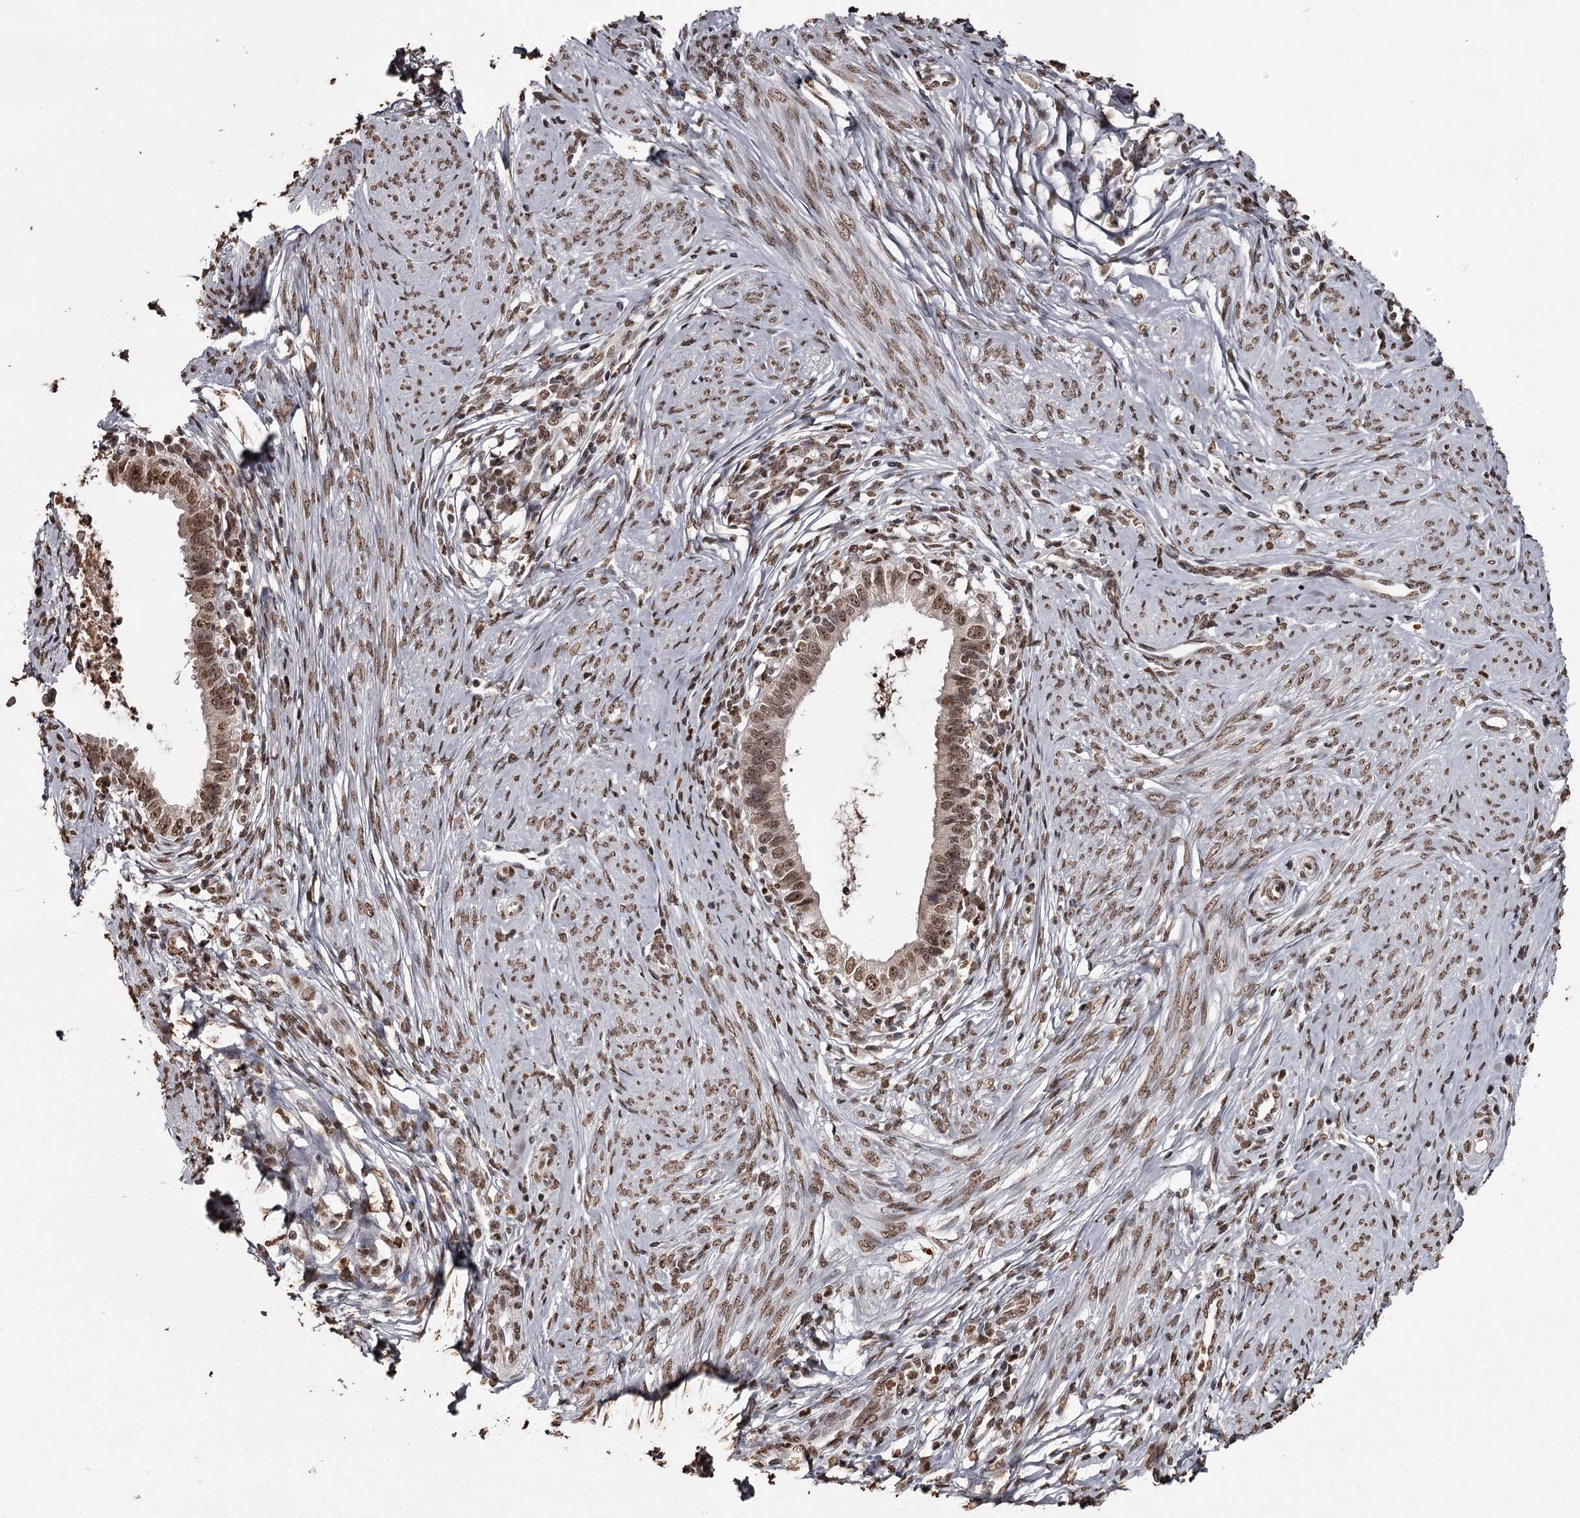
{"staining": {"intensity": "moderate", "quantity": ">75%", "location": "nuclear"}, "tissue": "cervical cancer", "cell_type": "Tumor cells", "image_type": "cancer", "snomed": [{"axis": "morphology", "description": "Adenocarcinoma, NOS"}, {"axis": "topography", "description": "Cervix"}], "caption": "Immunohistochemistry micrograph of neoplastic tissue: human cervical adenocarcinoma stained using immunohistochemistry (IHC) displays medium levels of moderate protein expression localized specifically in the nuclear of tumor cells, appearing as a nuclear brown color.", "gene": "THYN1", "patient": {"sex": "female", "age": 36}}